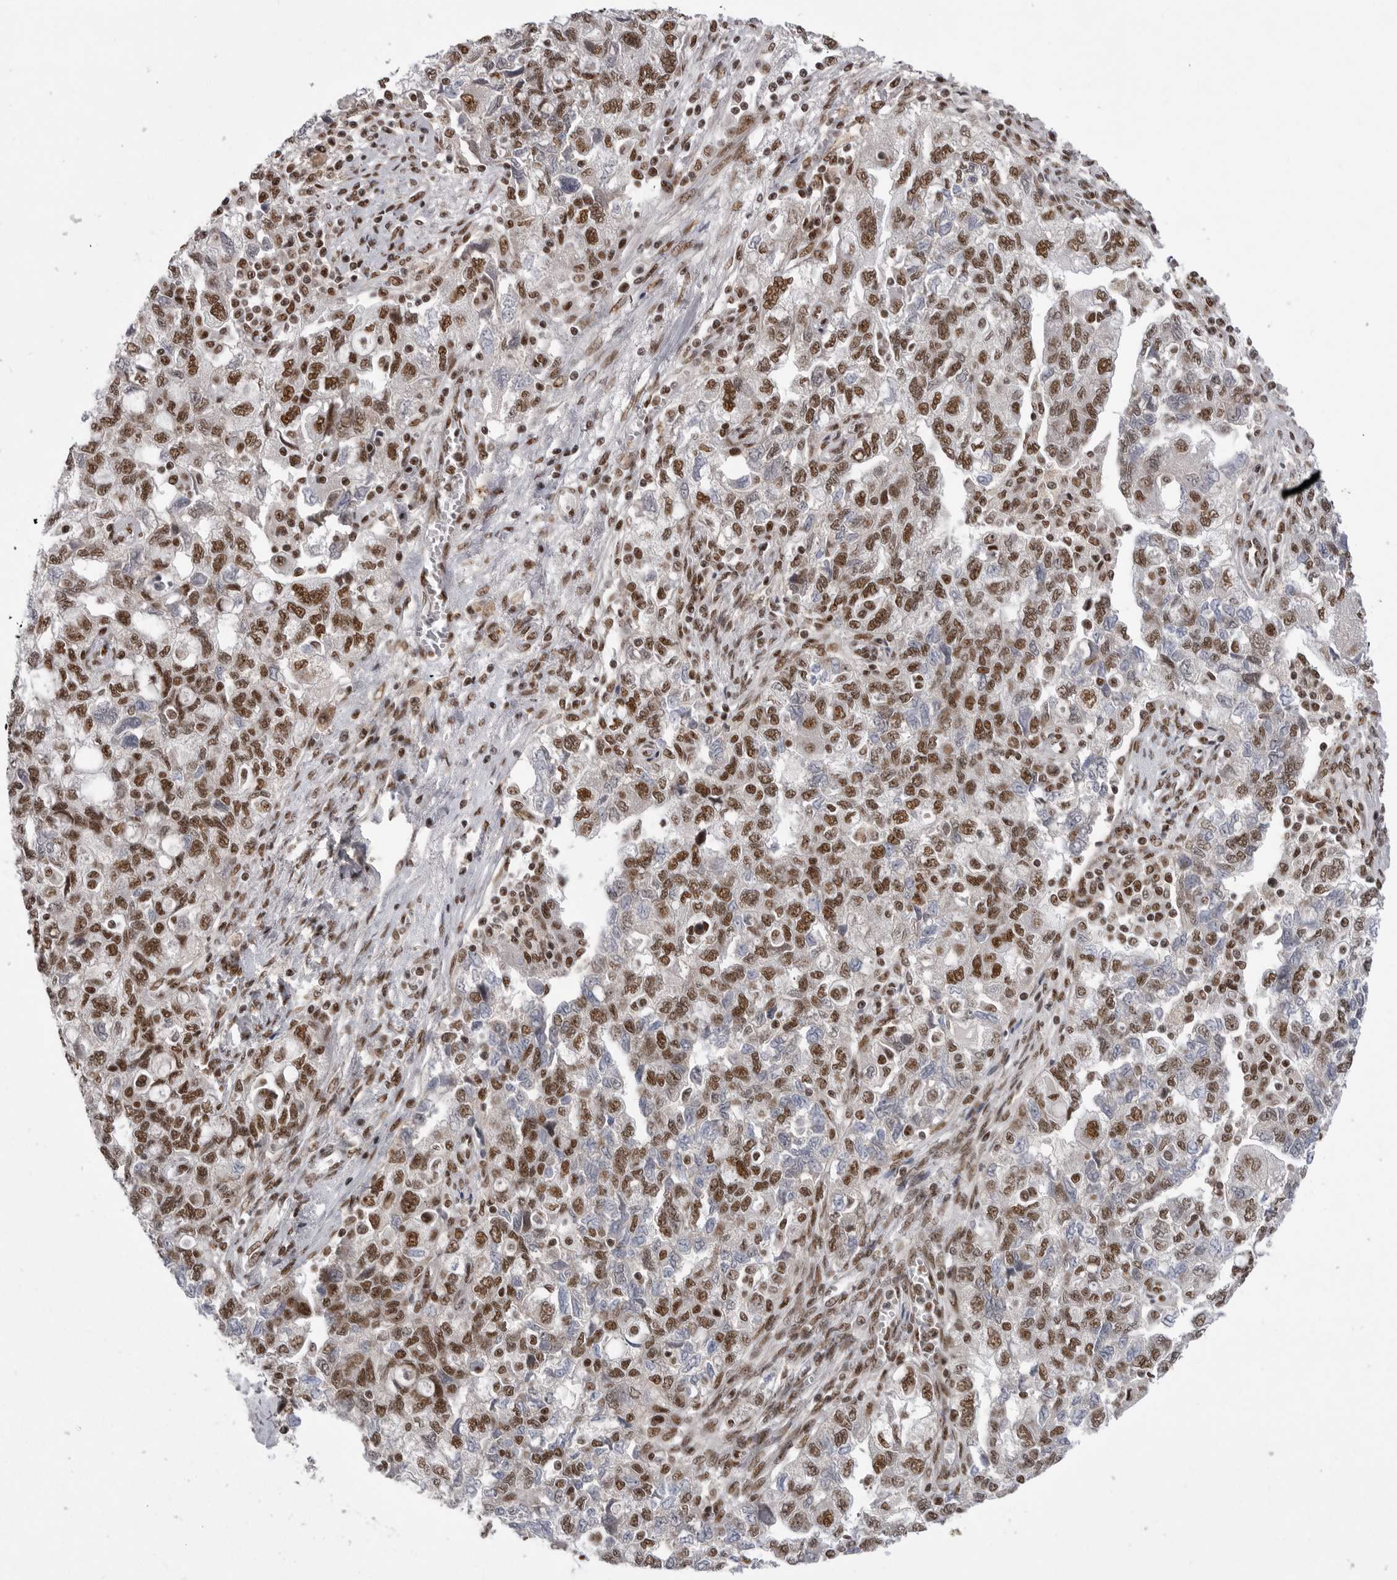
{"staining": {"intensity": "strong", "quantity": ">75%", "location": "nuclear"}, "tissue": "ovarian cancer", "cell_type": "Tumor cells", "image_type": "cancer", "snomed": [{"axis": "morphology", "description": "Carcinoma, NOS"}, {"axis": "morphology", "description": "Cystadenocarcinoma, serous, NOS"}, {"axis": "topography", "description": "Ovary"}], "caption": "Tumor cells demonstrate high levels of strong nuclear positivity in approximately >75% of cells in human ovarian cancer. Nuclei are stained in blue.", "gene": "PPP1R8", "patient": {"sex": "female", "age": 69}}